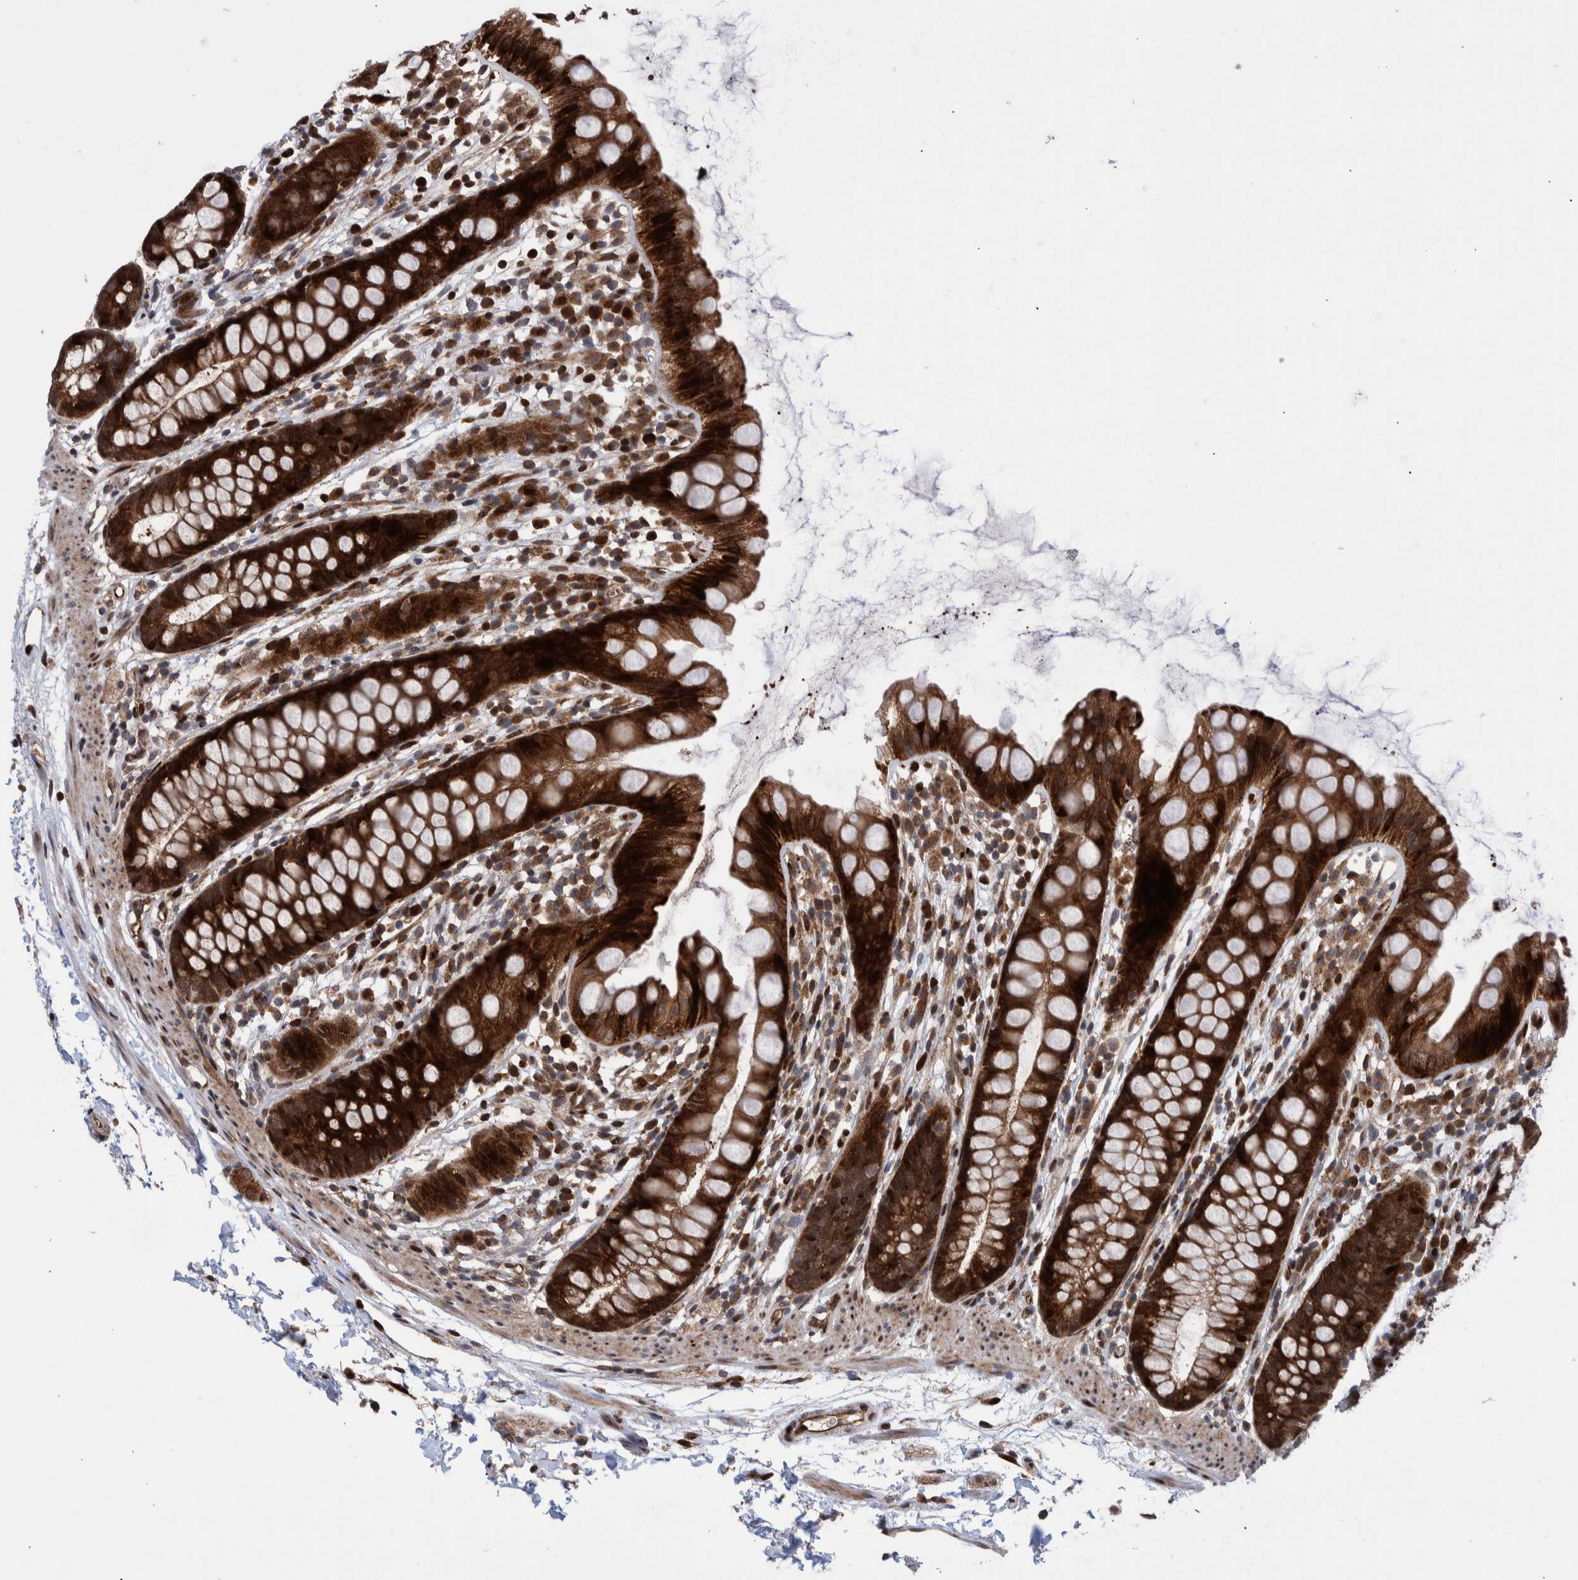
{"staining": {"intensity": "strong", "quantity": ">75%", "location": "cytoplasmic/membranous,nuclear"}, "tissue": "rectum", "cell_type": "Glandular cells", "image_type": "normal", "snomed": [{"axis": "morphology", "description": "Normal tissue, NOS"}, {"axis": "topography", "description": "Rectum"}], "caption": "This micrograph exhibits immunohistochemistry (IHC) staining of normal human rectum, with high strong cytoplasmic/membranous,nuclear staining in approximately >75% of glandular cells.", "gene": "SHISA6", "patient": {"sex": "female", "age": 65}}